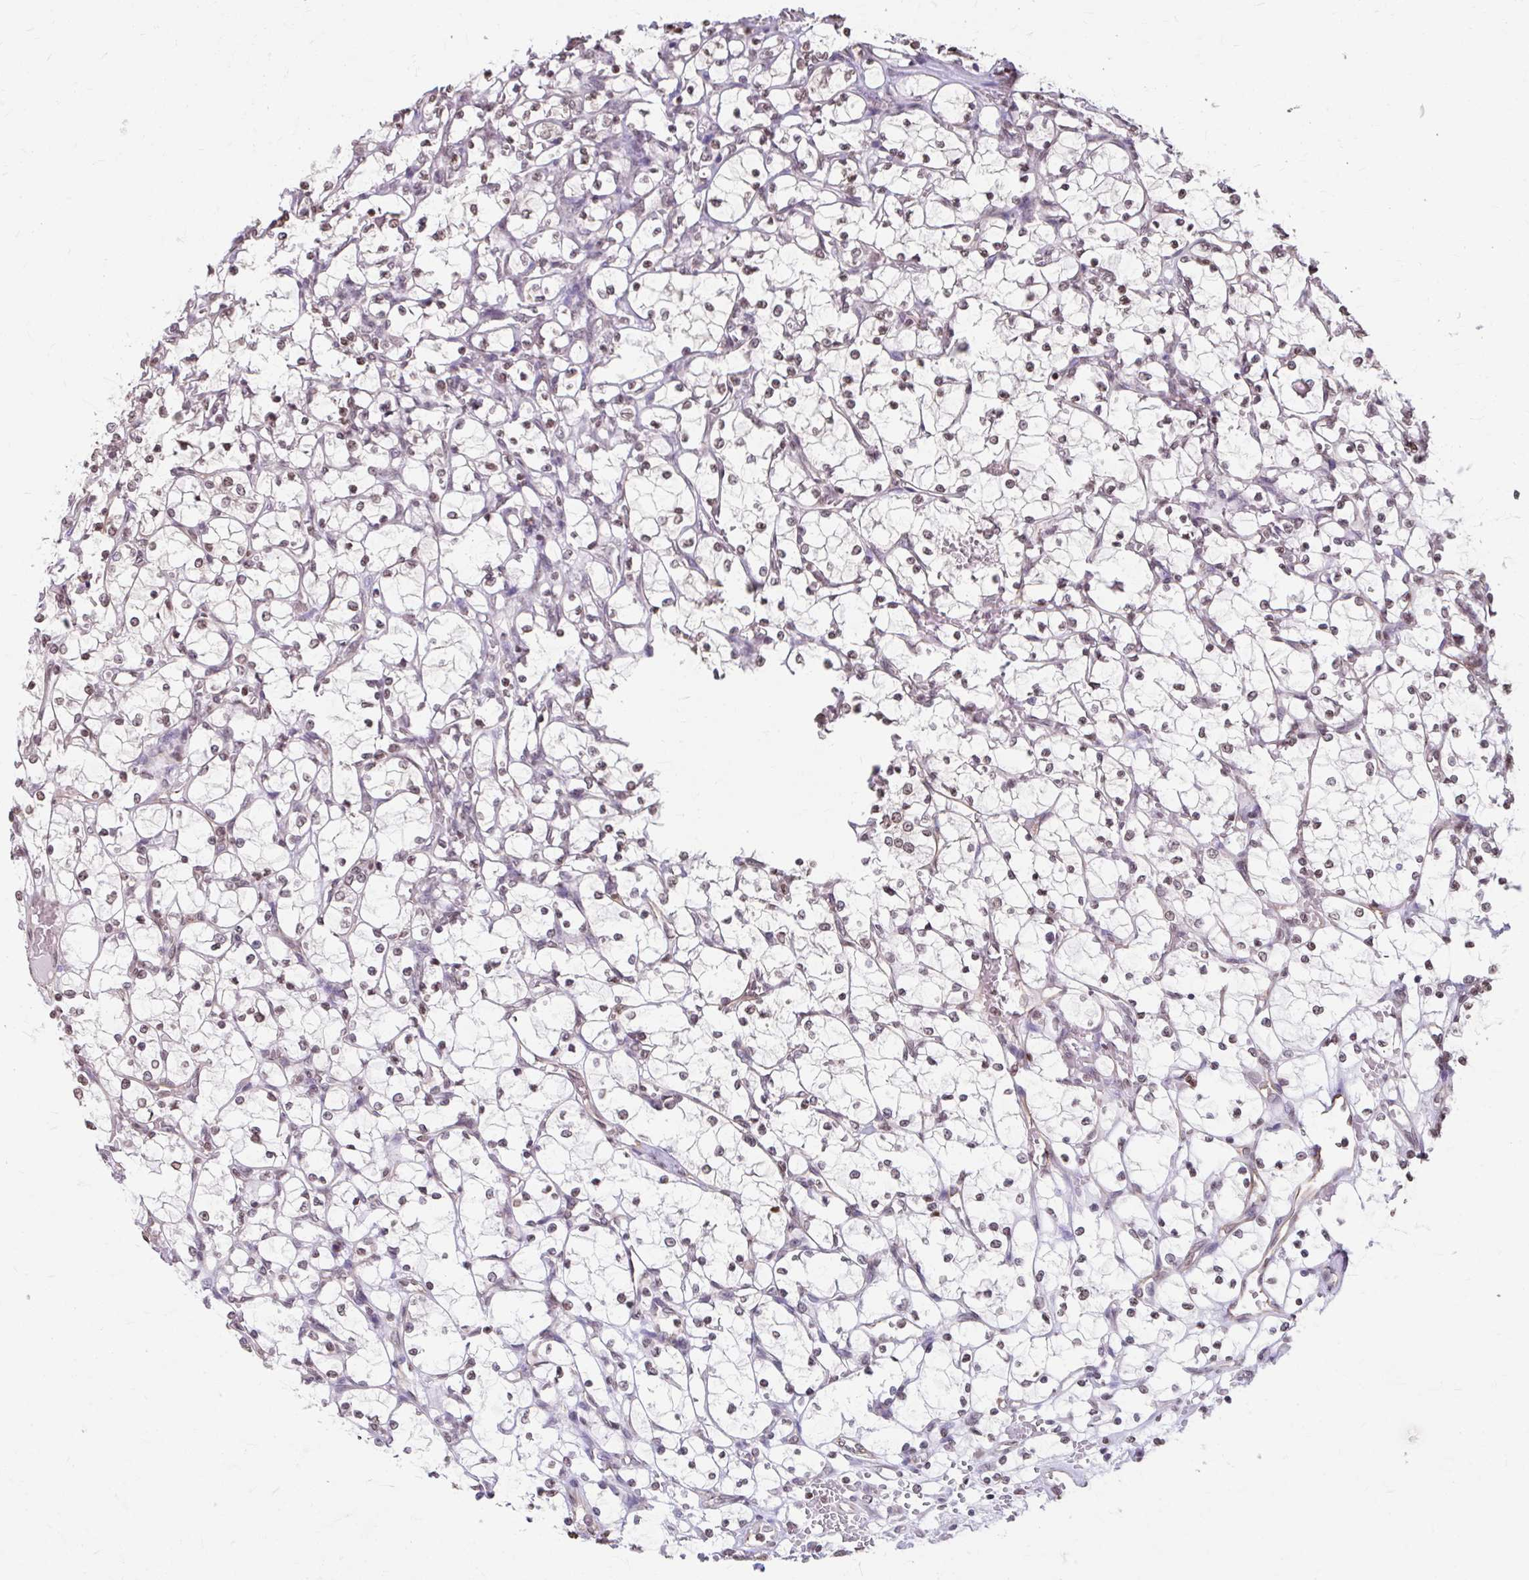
{"staining": {"intensity": "moderate", "quantity": "25%-75%", "location": "nuclear"}, "tissue": "renal cancer", "cell_type": "Tumor cells", "image_type": "cancer", "snomed": [{"axis": "morphology", "description": "Adenocarcinoma, NOS"}, {"axis": "topography", "description": "Kidney"}], "caption": "Immunohistochemistry (IHC) (DAB) staining of adenocarcinoma (renal) reveals moderate nuclear protein positivity in about 25%-75% of tumor cells.", "gene": "ORC3", "patient": {"sex": "female", "age": 69}}